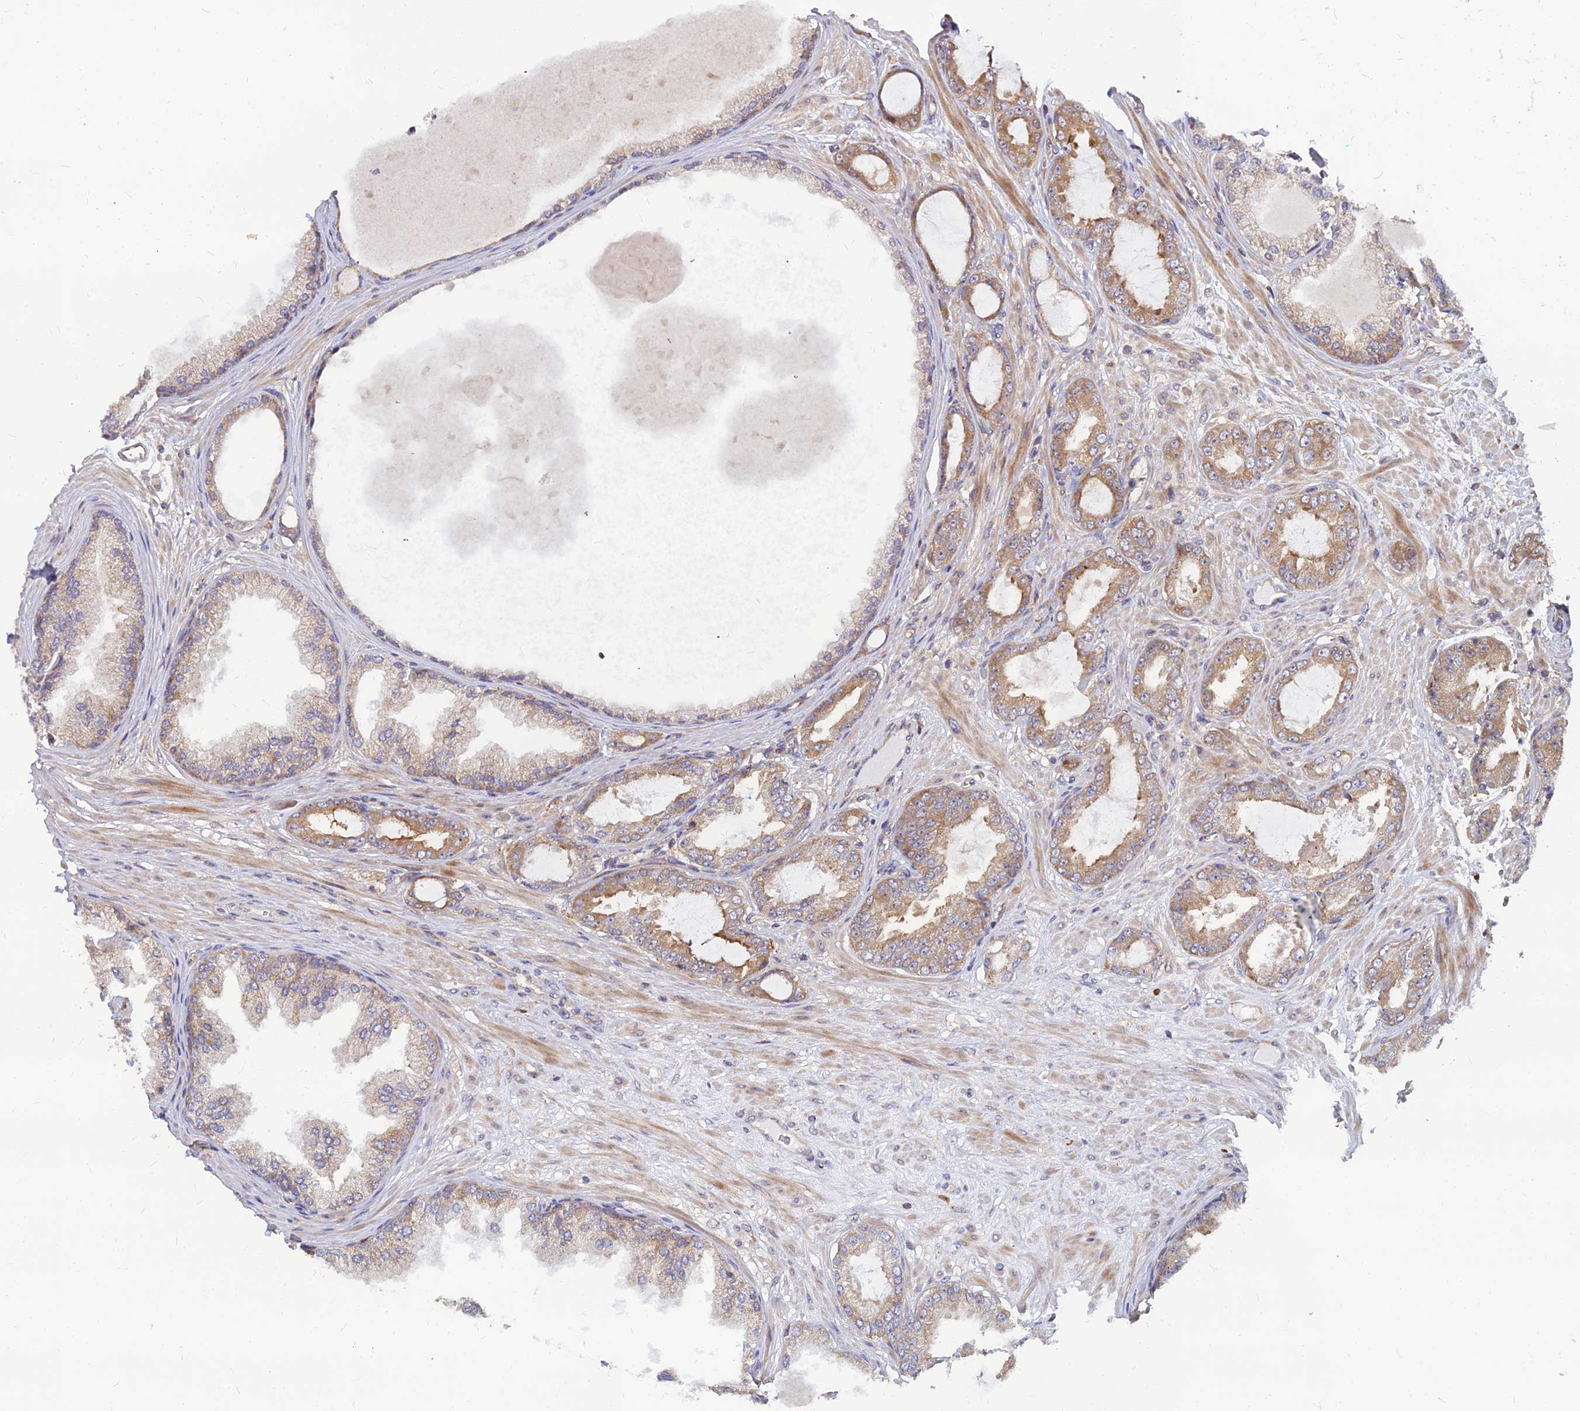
{"staining": {"intensity": "moderate", "quantity": ">75%", "location": "cytoplasmic/membranous"}, "tissue": "prostate cancer", "cell_type": "Tumor cells", "image_type": "cancer", "snomed": [{"axis": "morphology", "description": "Adenocarcinoma, Low grade"}, {"axis": "topography", "description": "Prostate"}], "caption": "A micrograph of human prostate cancer stained for a protein shows moderate cytoplasmic/membranous brown staining in tumor cells.", "gene": "CCT6B", "patient": {"sex": "male", "age": 63}}